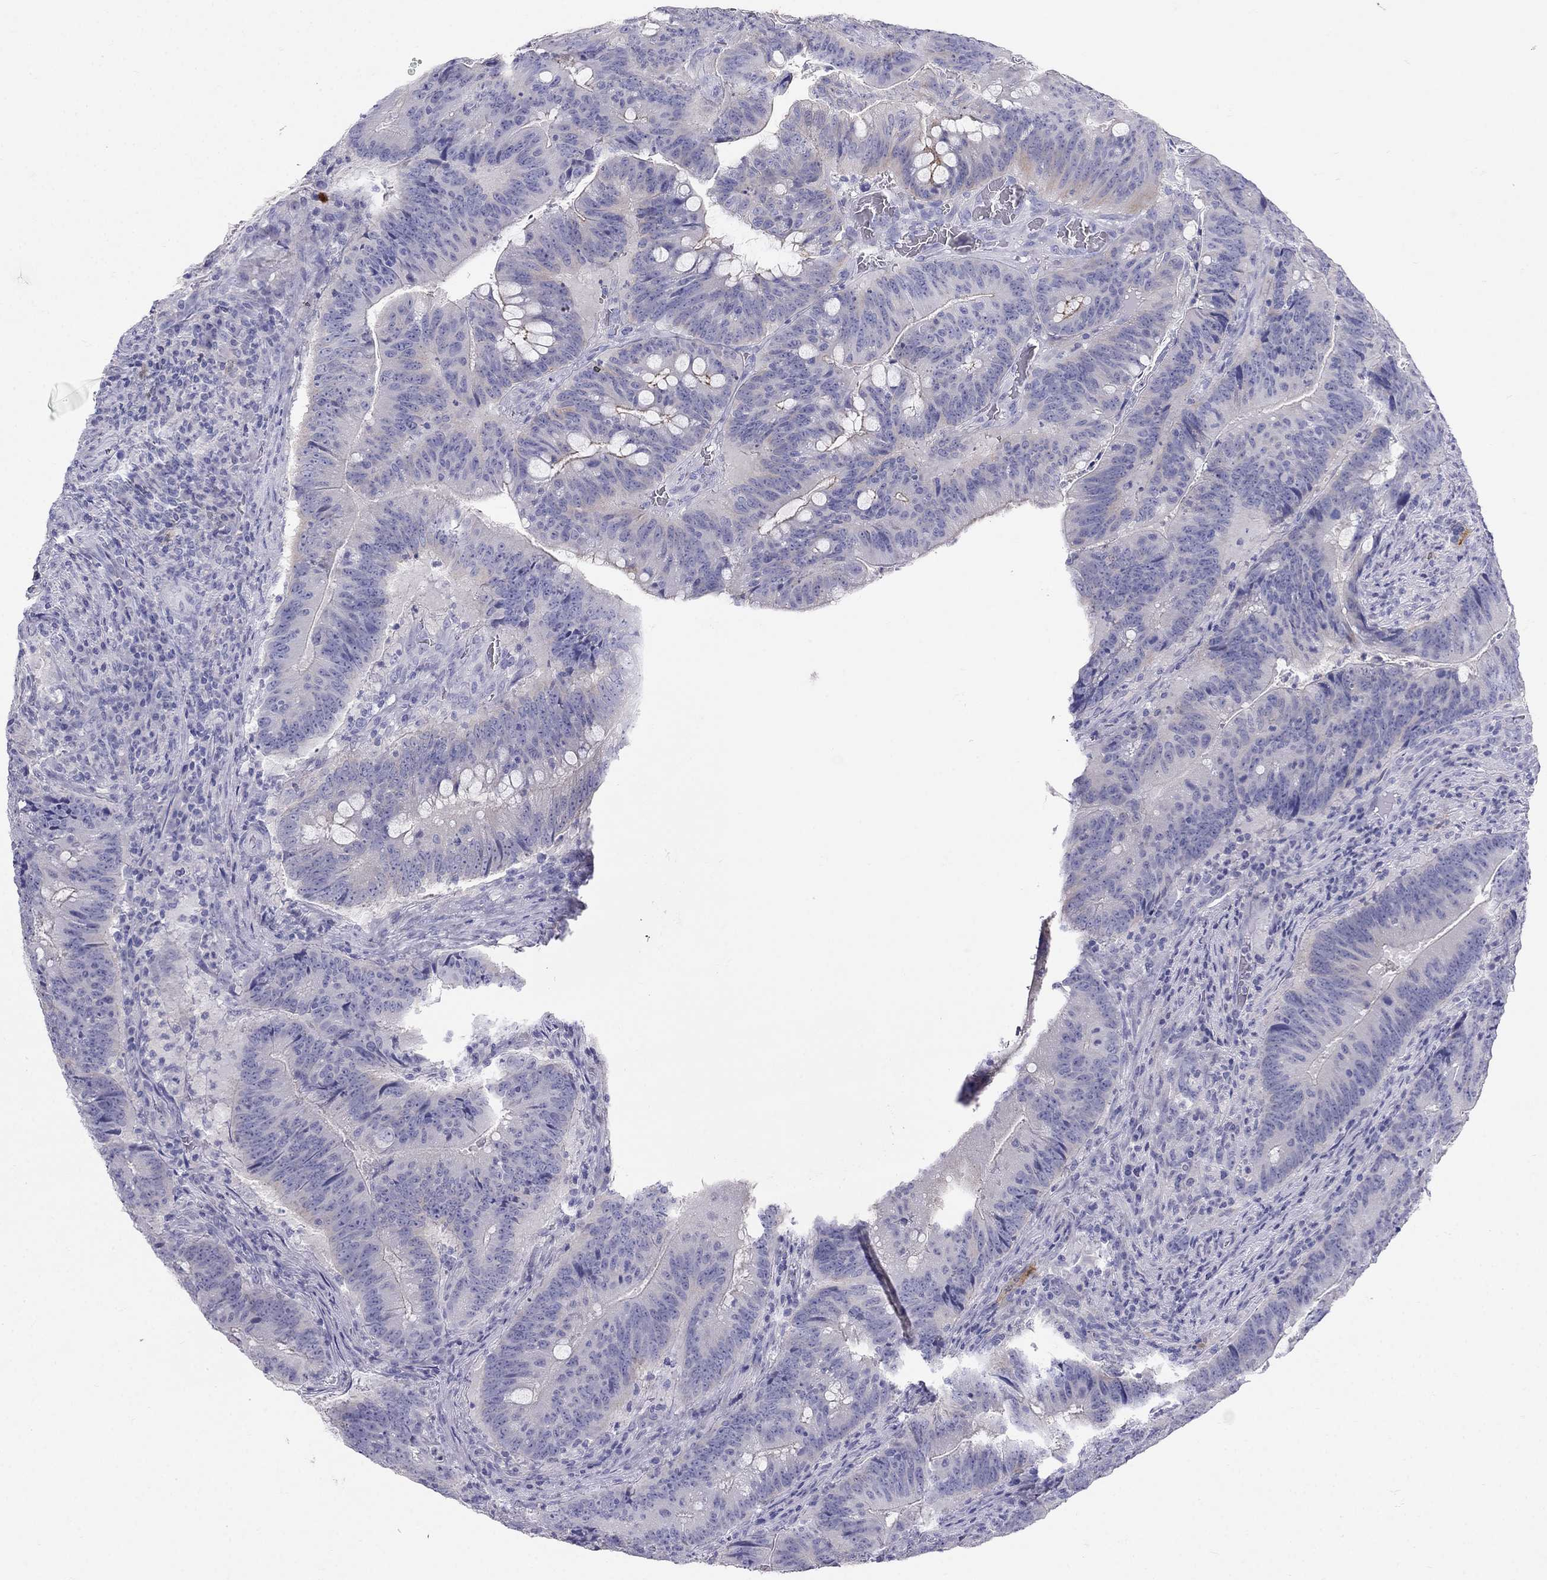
{"staining": {"intensity": "negative", "quantity": "none", "location": "none"}, "tissue": "colorectal cancer", "cell_type": "Tumor cells", "image_type": "cancer", "snomed": [{"axis": "morphology", "description": "Adenocarcinoma, NOS"}, {"axis": "topography", "description": "Colon"}], "caption": "There is no significant staining in tumor cells of adenocarcinoma (colorectal).", "gene": "RFLNA", "patient": {"sex": "female", "age": 87}}